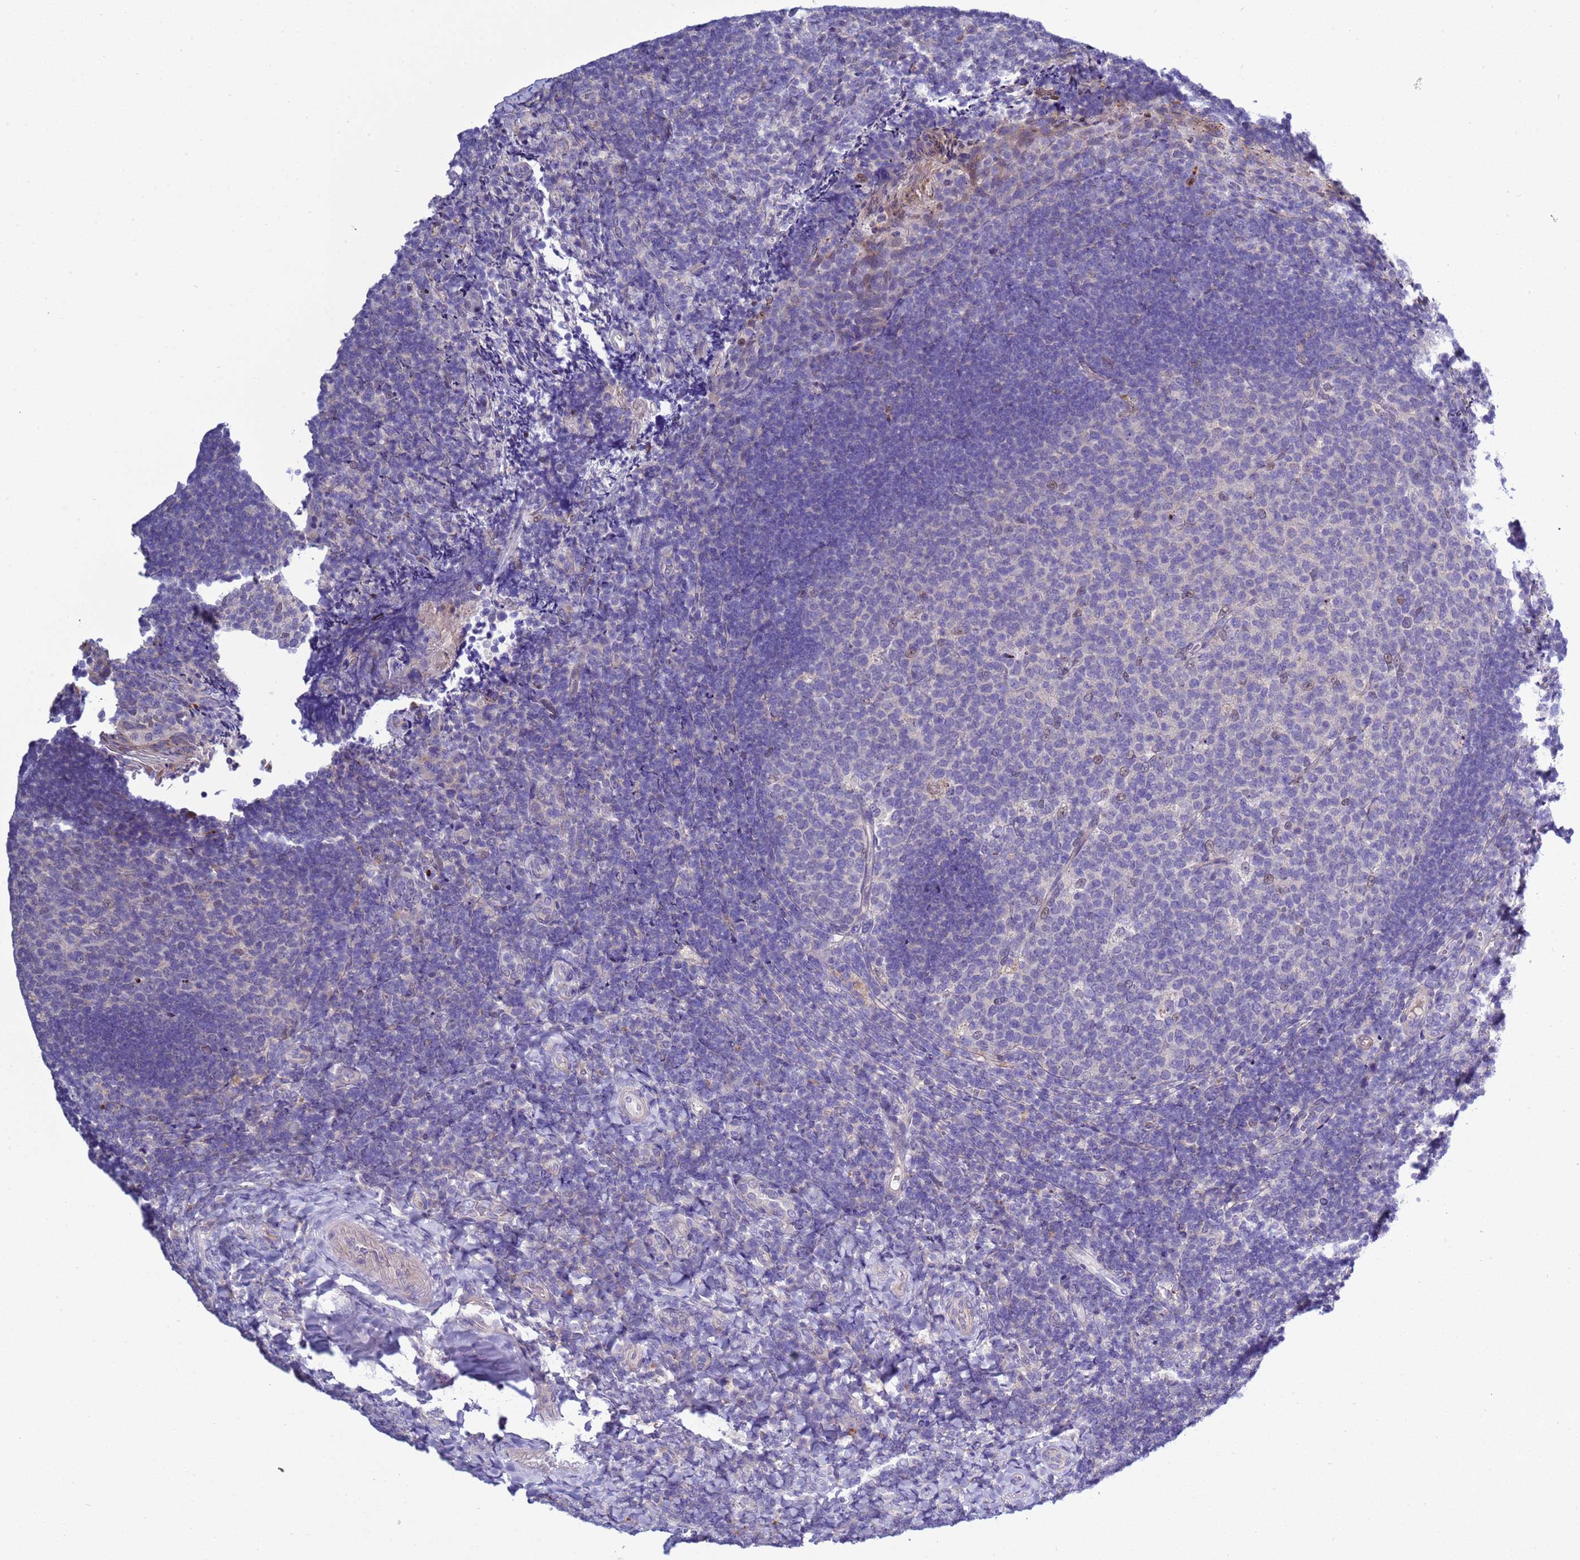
{"staining": {"intensity": "negative", "quantity": "none", "location": "none"}, "tissue": "tonsil", "cell_type": "Germinal center cells", "image_type": "normal", "snomed": [{"axis": "morphology", "description": "Normal tissue, NOS"}, {"axis": "topography", "description": "Tonsil"}], "caption": "There is no significant staining in germinal center cells of tonsil. (Stains: DAB immunohistochemistry with hematoxylin counter stain, Microscopy: brightfield microscopy at high magnification).", "gene": "NAT1", "patient": {"sex": "female", "age": 10}}